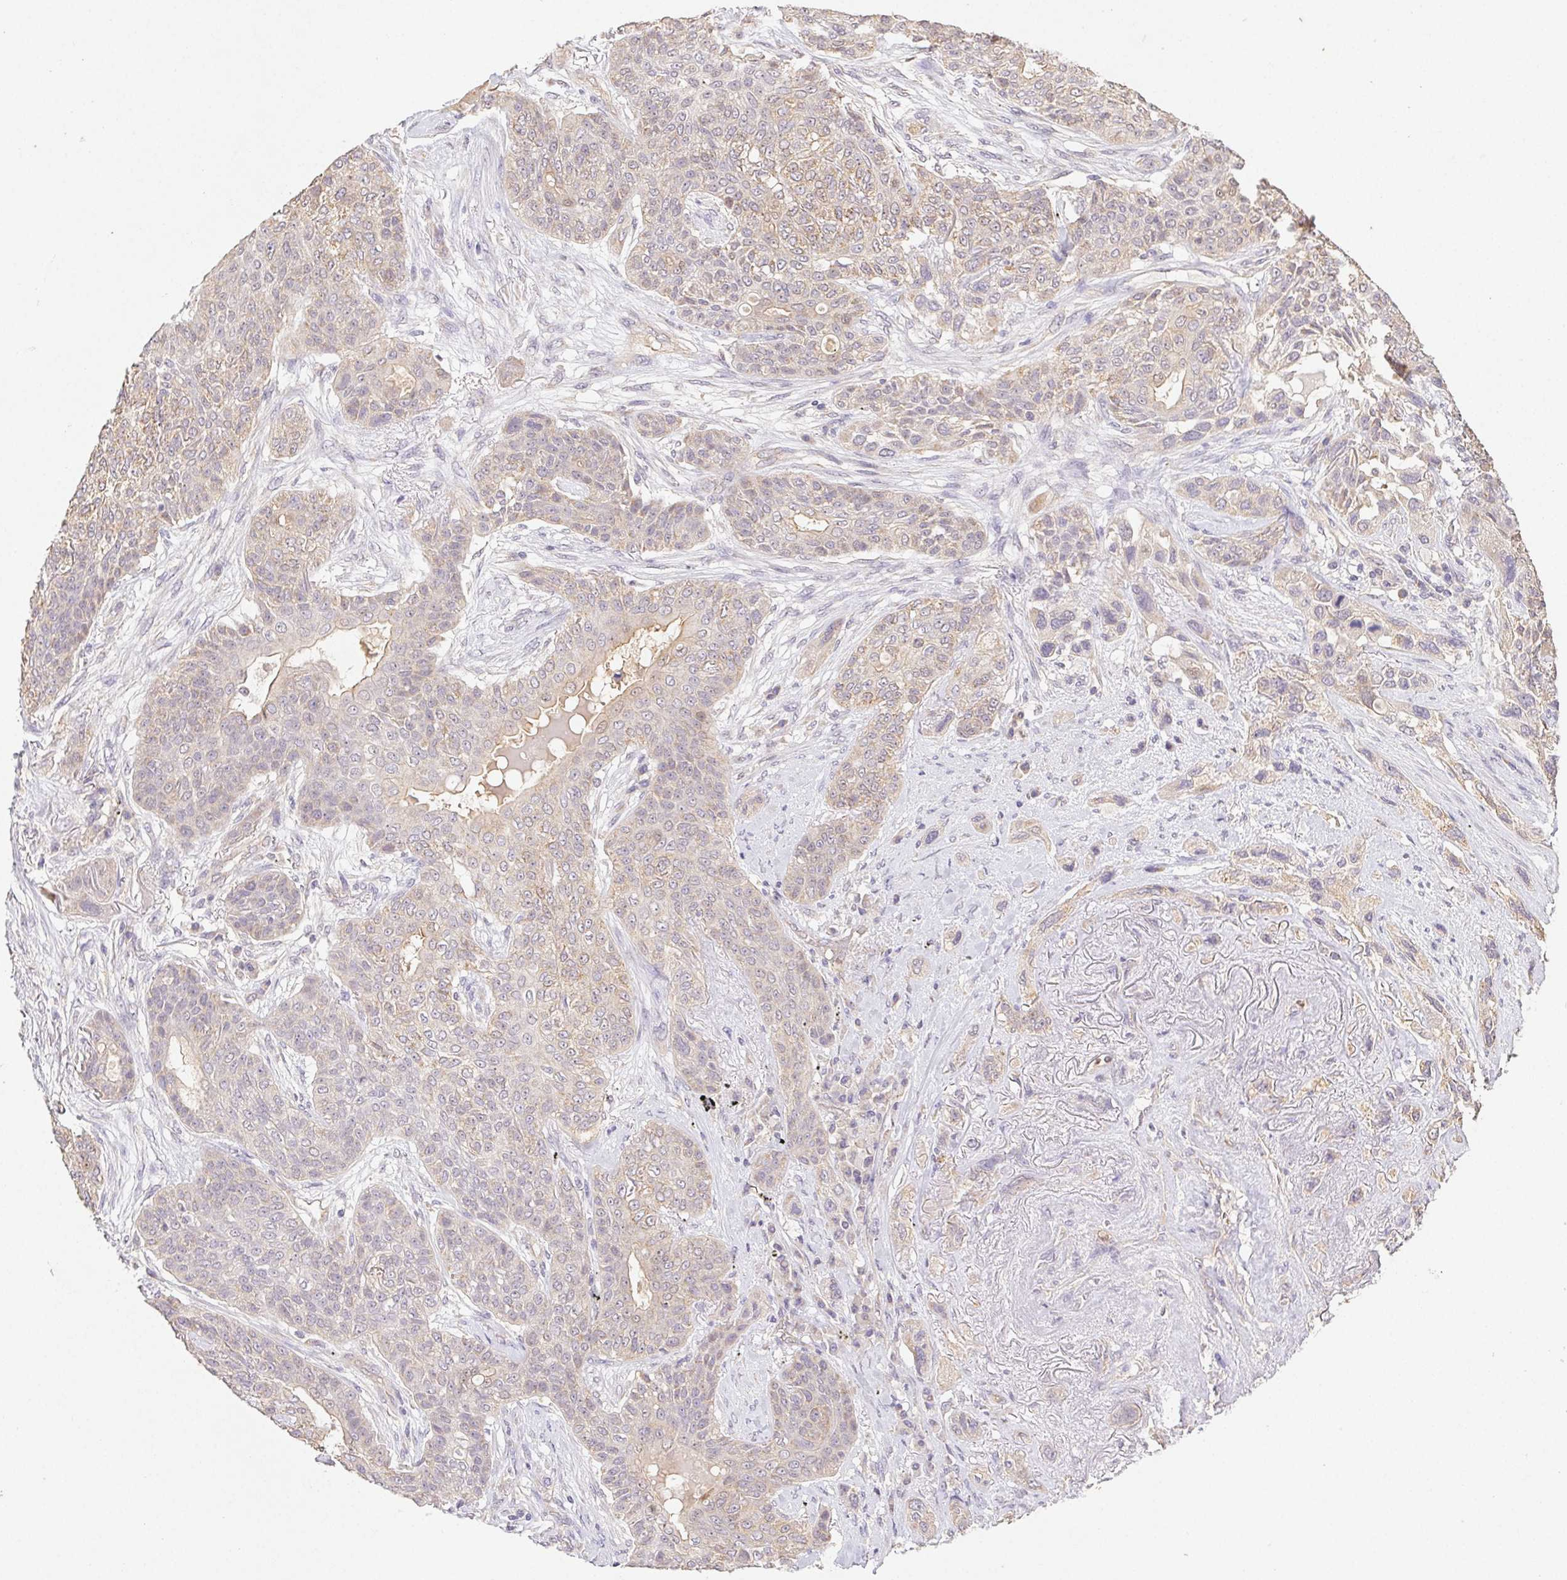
{"staining": {"intensity": "weak", "quantity": "25%-75%", "location": "cytoplasmic/membranous"}, "tissue": "lung cancer", "cell_type": "Tumor cells", "image_type": "cancer", "snomed": [{"axis": "morphology", "description": "Squamous cell carcinoma, NOS"}, {"axis": "topography", "description": "Lung"}], "caption": "High-magnification brightfield microscopy of lung cancer stained with DAB (3,3'-diaminobenzidine) (brown) and counterstained with hematoxylin (blue). tumor cells exhibit weak cytoplasmic/membranous expression is seen in about25%-75% of cells.", "gene": "RAB11A", "patient": {"sex": "female", "age": 70}}